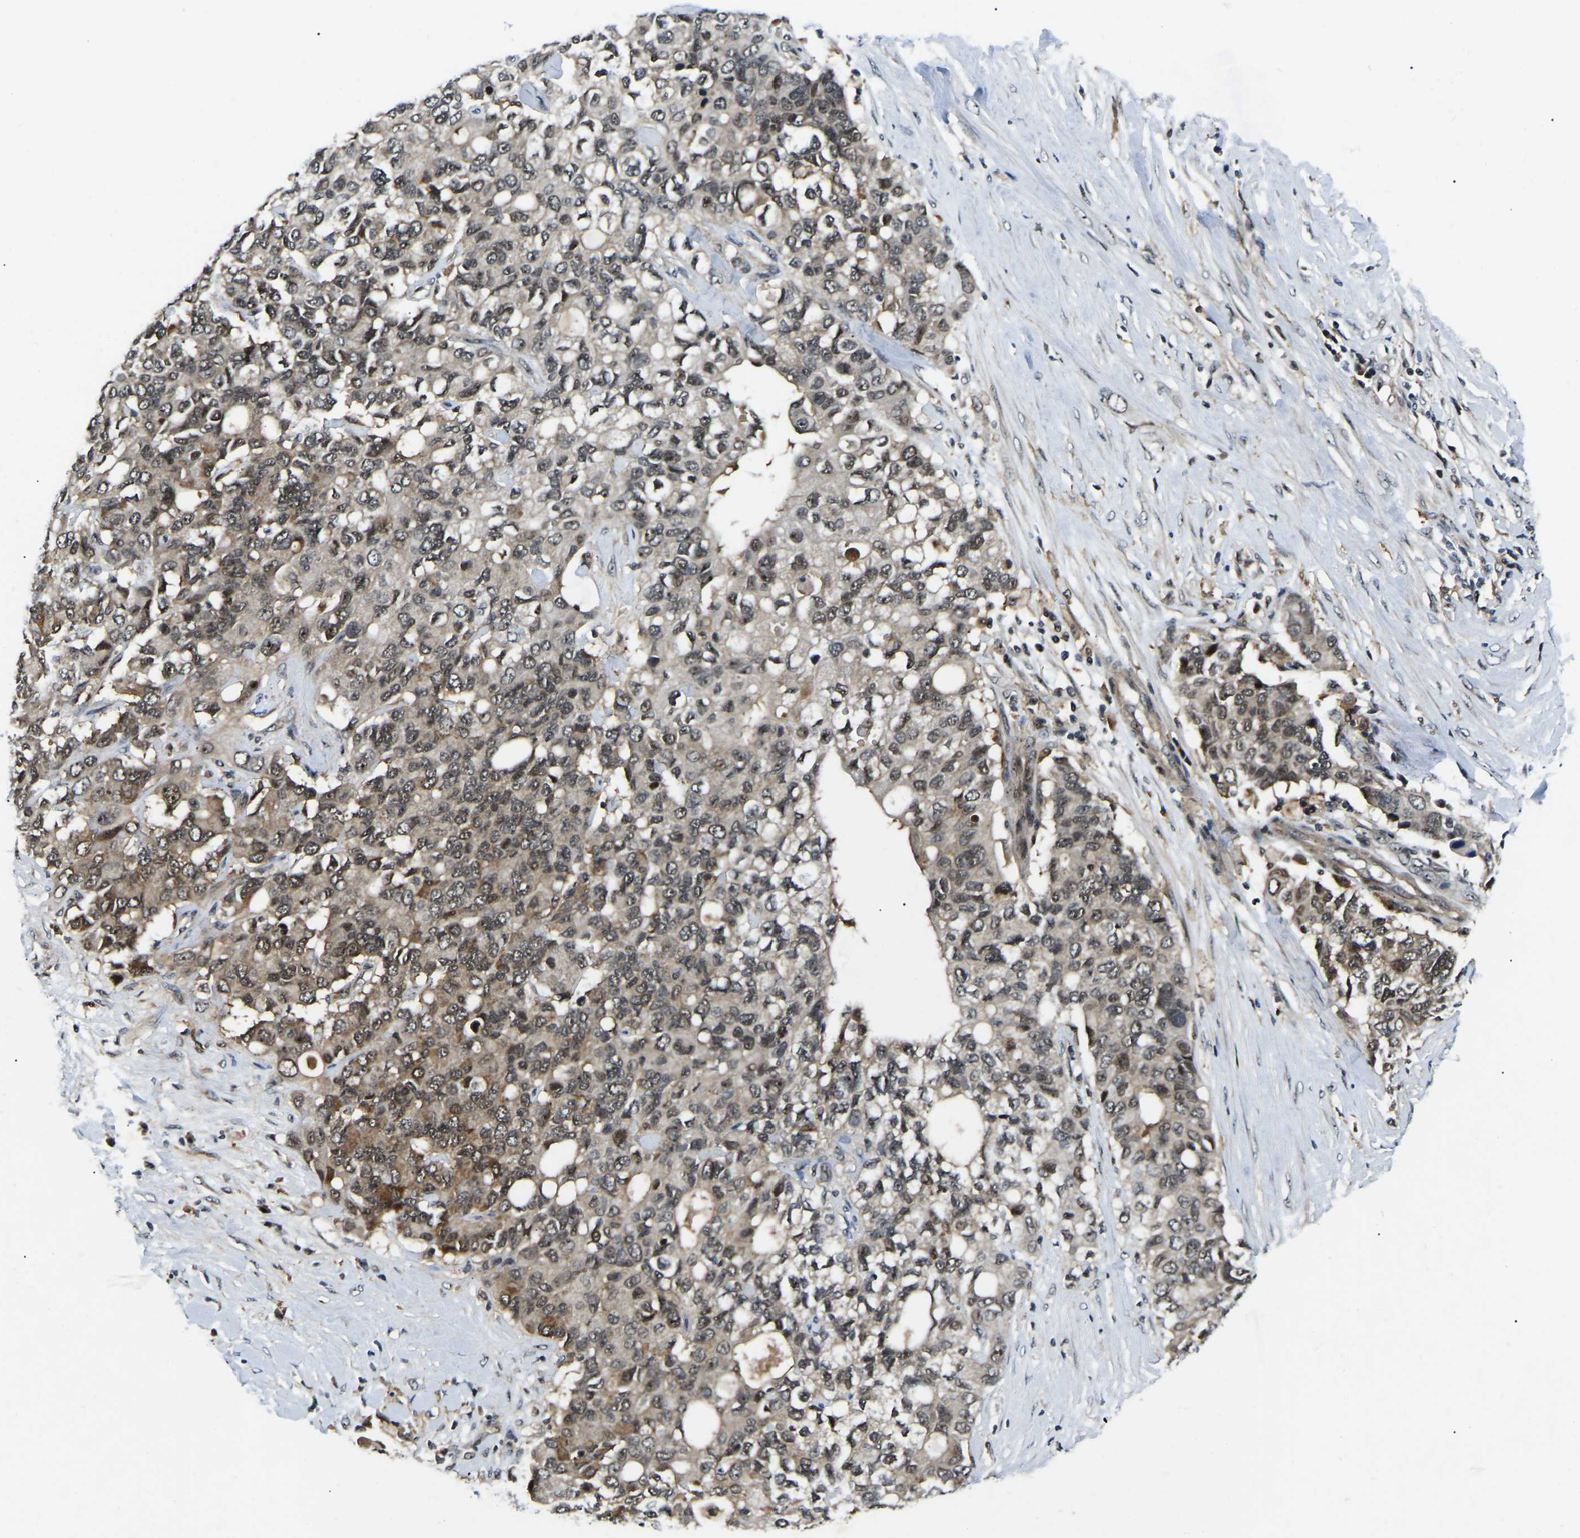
{"staining": {"intensity": "moderate", "quantity": ">75%", "location": "cytoplasmic/membranous,nuclear"}, "tissue": "pancreatic cancer", "cell_type": "Tumor cells", "image_type": "cancer", "snomed": [{"axis": "morphology", "description": "Adenocarcinoma, NOS"}, {"axis": "topography", "description": "Pancreas"}], "caption": "Human pancreatic adenocarcinoma stained with a brown dye displays moderate cytoplasmic/membranous and nuclear positive staining in approximately >75% of tumor cells.", "gene": "RRP1B", "patient": {"sex": "female", "age": 56}}